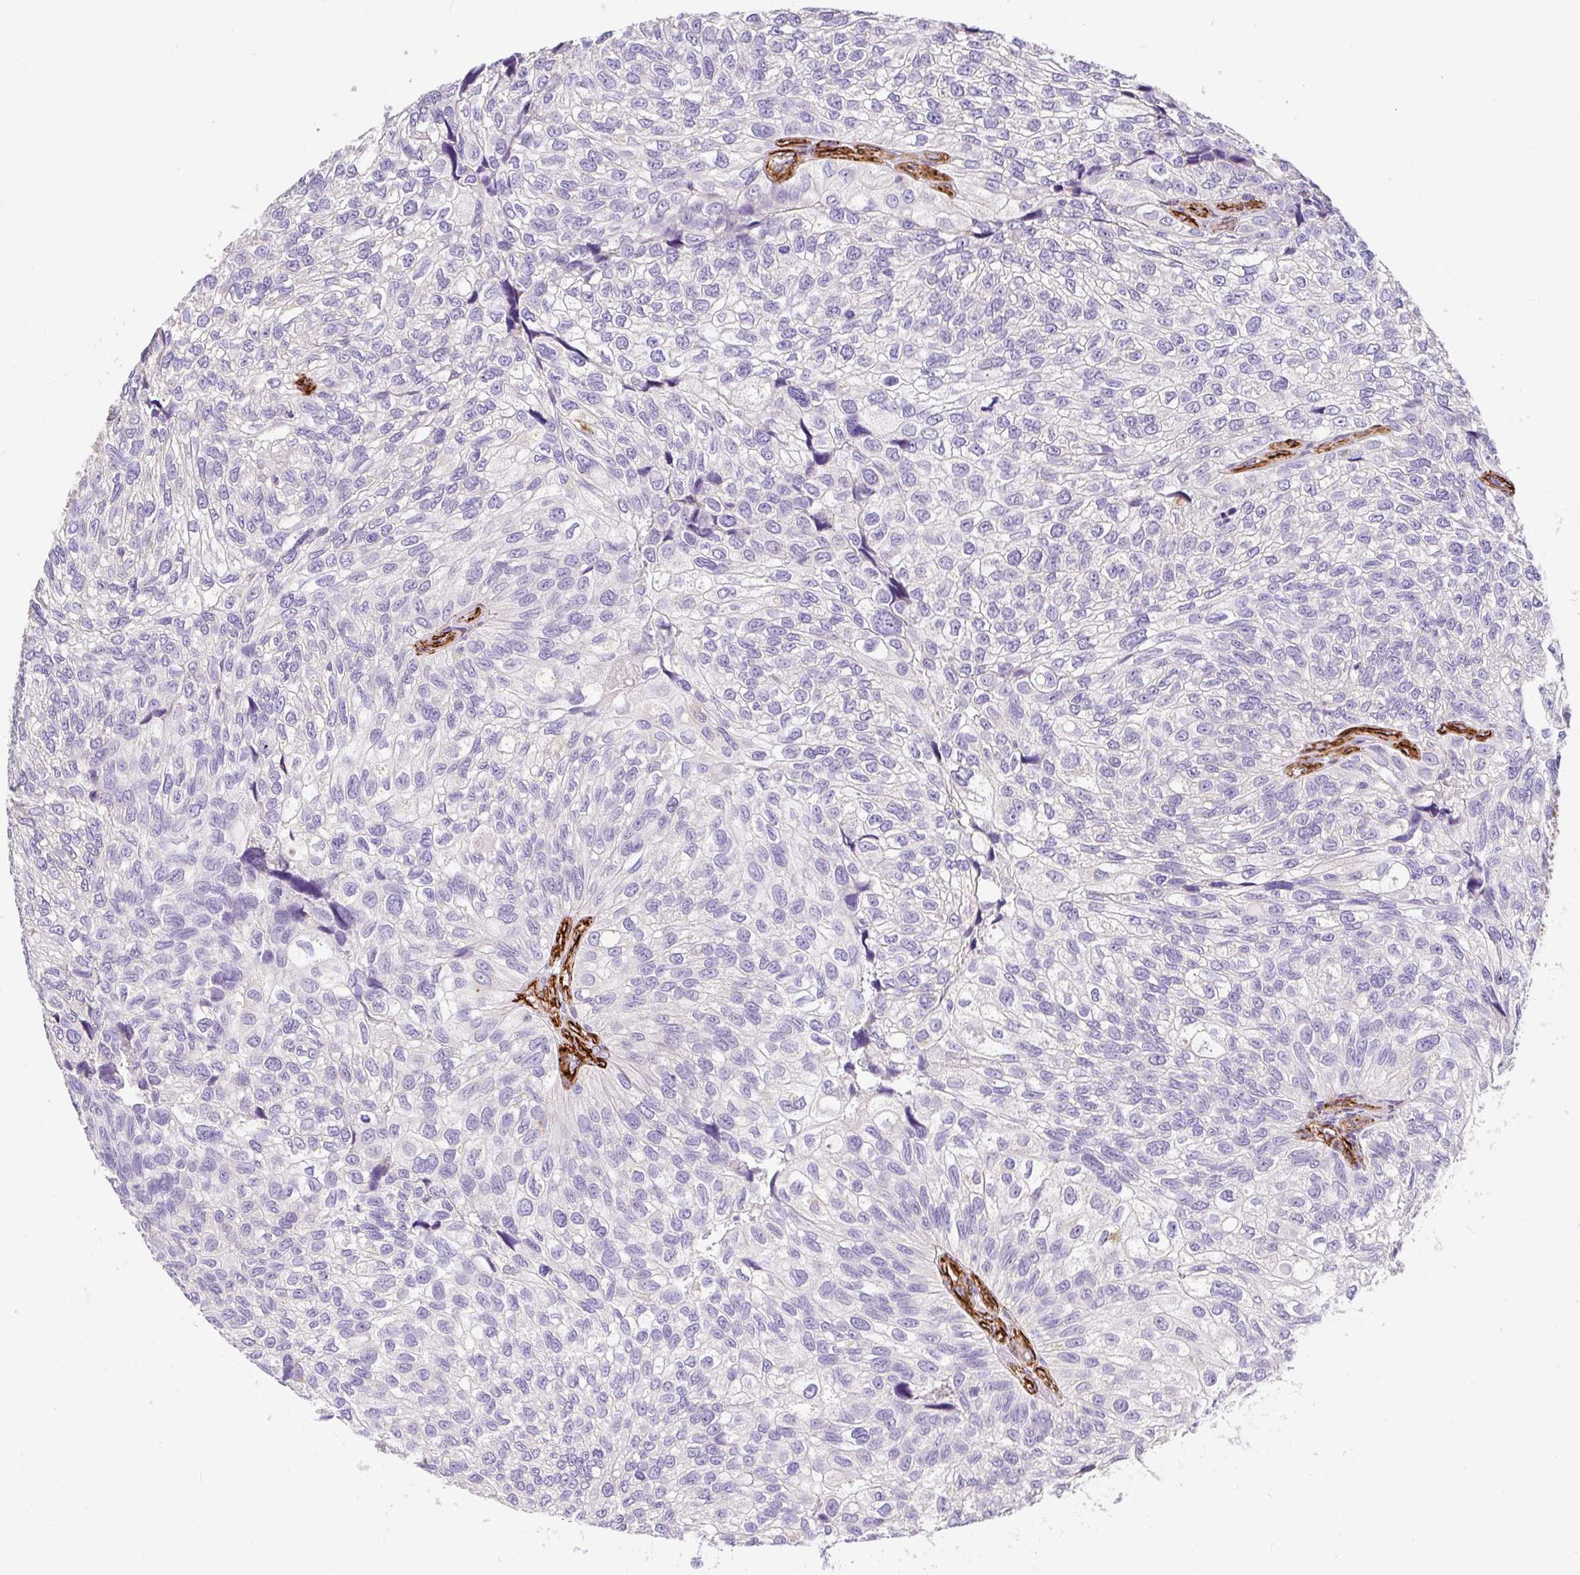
{"staining": {"intensity": "negative", "quantity": "none", "location": "none"}, "tissue": "urothelial cancer", "cell_type": "Tumor cells", "image_type": "cancer", "snomed": [{"axis": "morphology", "description": "Urothelial carcinoma, NOS"}, {"axis": "topography", "description": "Urinary bladder"}], "caption": "High power microscopy histopathology image of an immunohistochemistry (IHC) histopathology image of transitional cell carcinoma, revealing no significant staining in tumor cells.", "gene": "SLC25A17", "patient": {"sex": "male", "age": 87}}